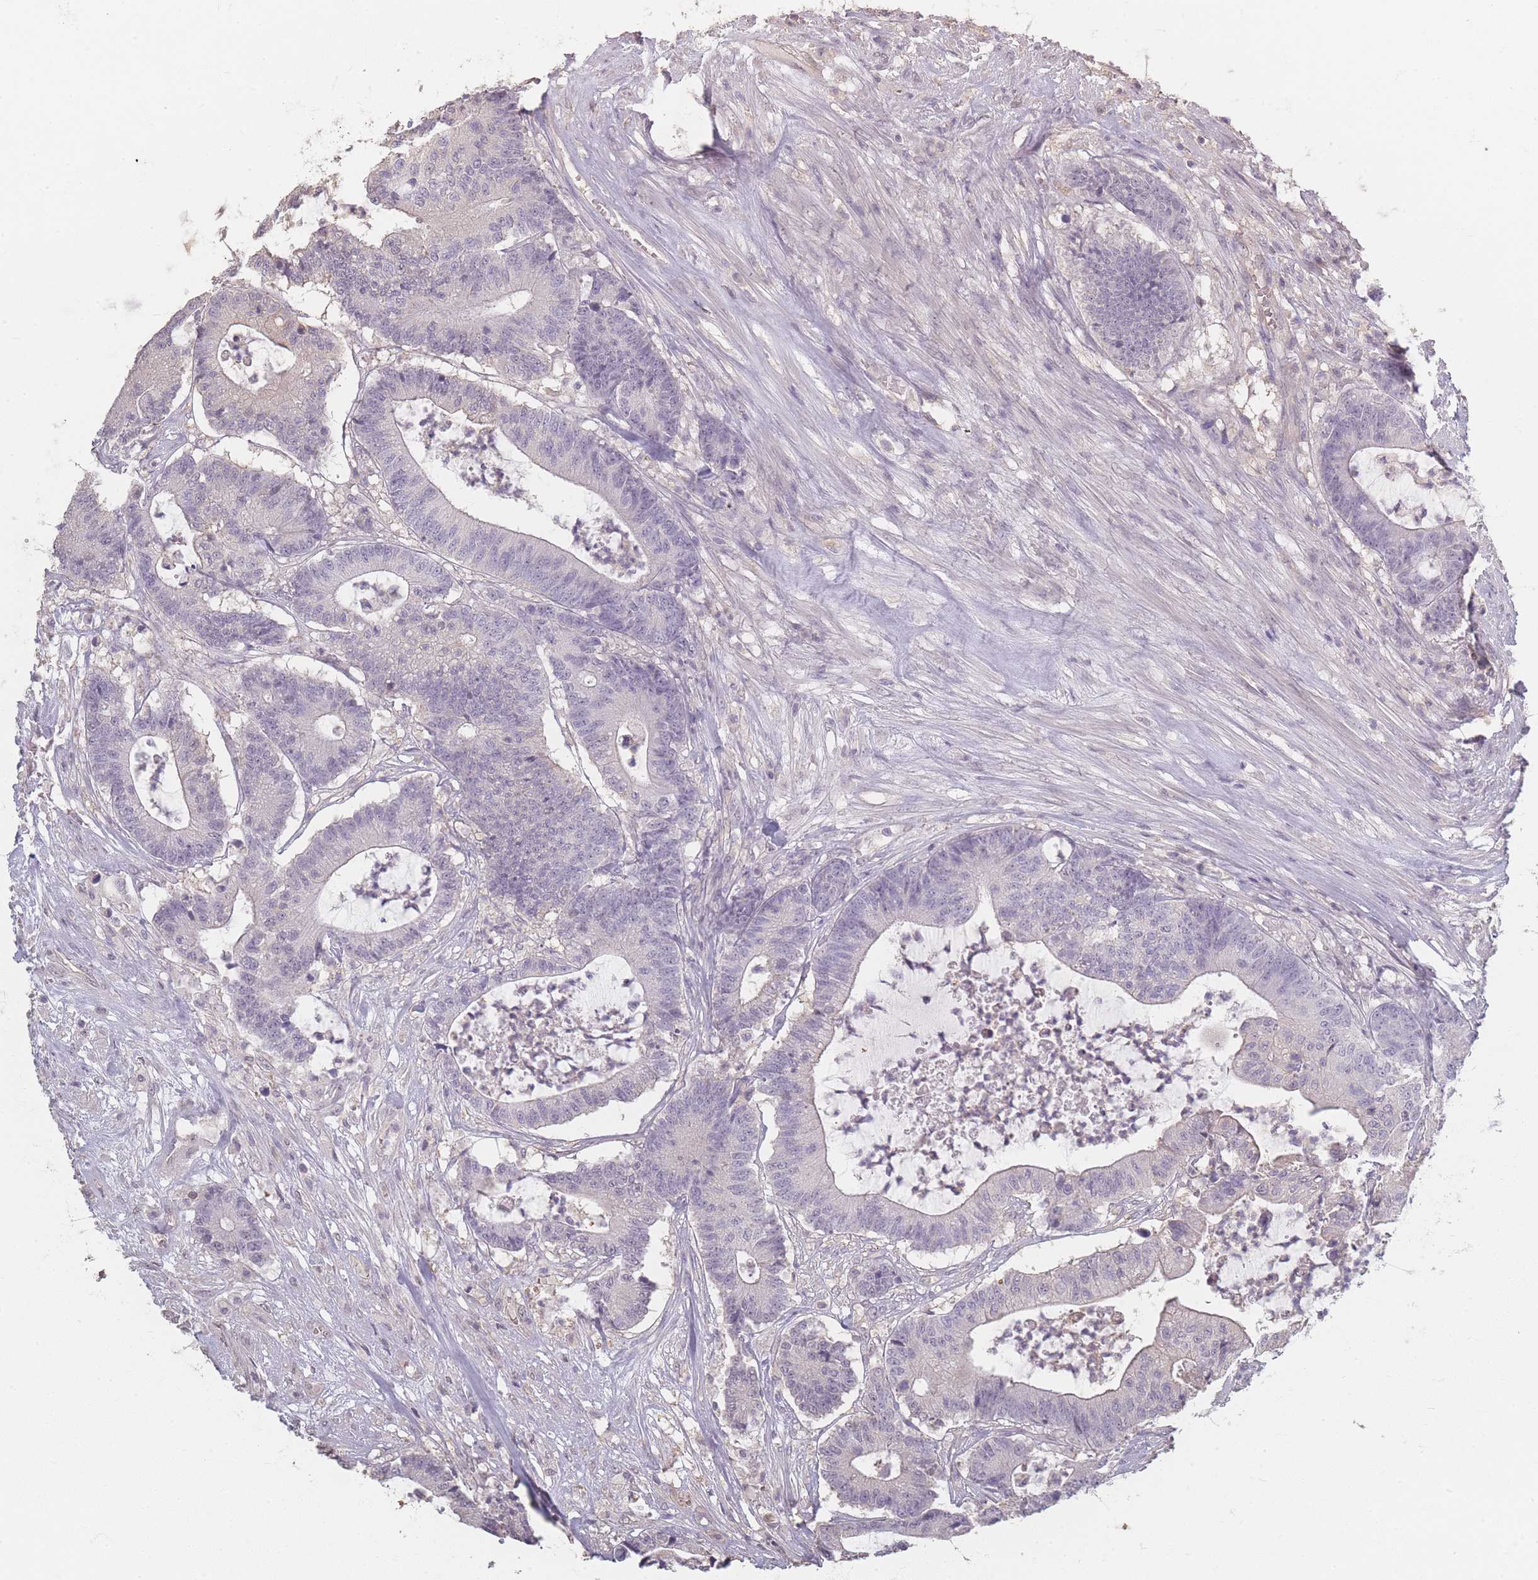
{"staining": {"intensity": "negative", "quantity": "none", "location": "none"}, "tissue": "colorectal cancer", "cell_type": "Tumor cells", "image_type": "cancer", "snomed": [{"axis": "morphology", "description": "Adenocarcinoma, NOS"}, {"axis": "topography", "description": "Colon"}], "caption": "Tumor cells show no significant protein staining in colorectal cancer. Nuclei are stained in blue.", "gene": "RFTN1", "patient": {"sex": "female", "age": 84}}